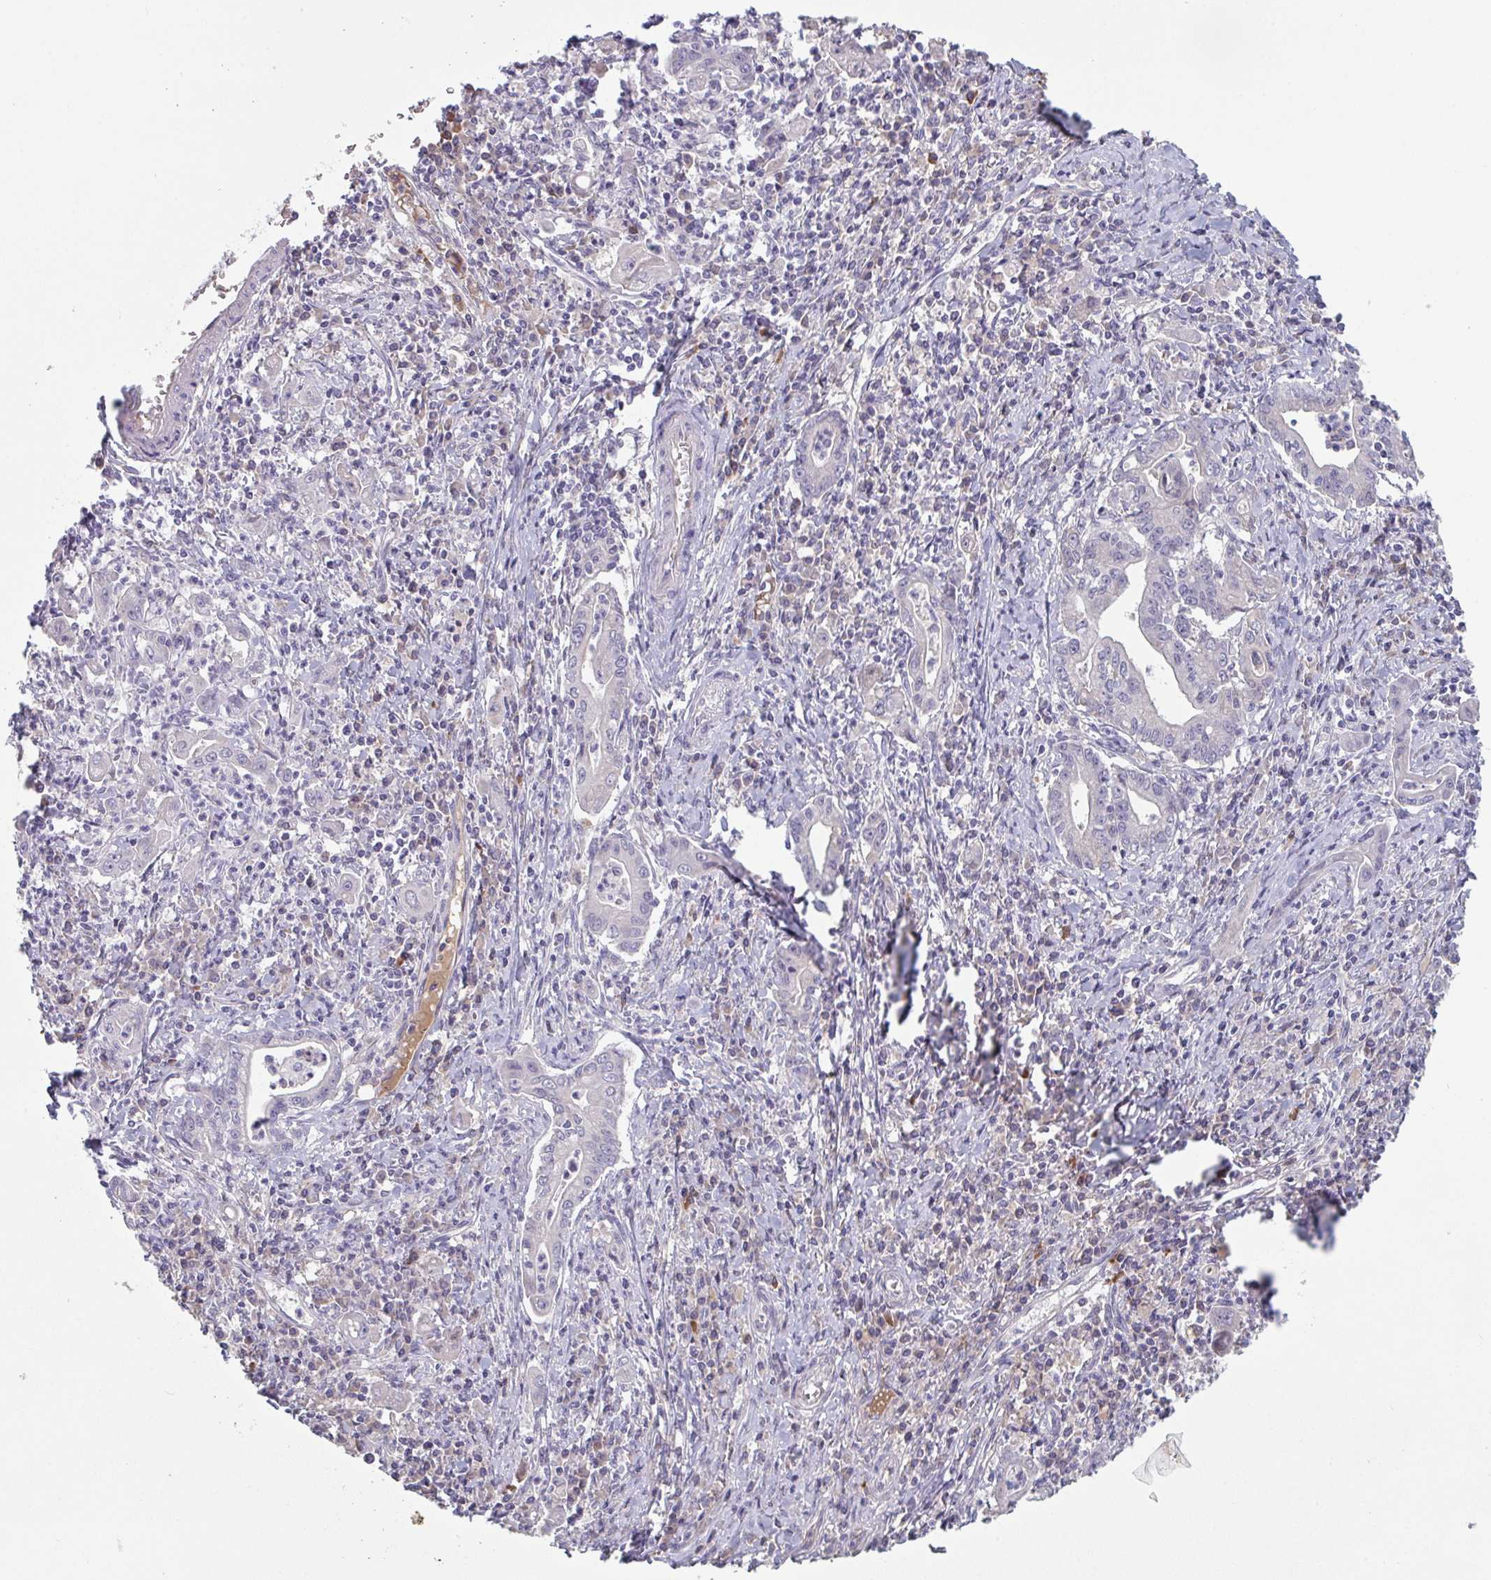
{"staining": {"intensity": "negative", "quantity": "none", "location": "none"}, "tissue": "stomach cancer", "cell_type": "Tumor cells", "image_type": "cancer", "snomed": [{"axis": "morphology", "description": "Adenocarcinoma, NOS"}, {"axis": "topography", "description": "Stomach, upper"}], "caption": "High magnification brightfield microscopy of stomach cancer (adenocarcinoma) stained with DAB (brown) and counterstained with hematoxylin (blue): tumor cells show no significant staining. Brightfield microscopy of immunohistochemistry (IHC) stained with DAB (3,3'-diaminobenzidine) (brown) and hematoxylin (blue), captured at high magnification.", "gene": "HGFAC", "patient": {"sex": "female", "age": 79}}